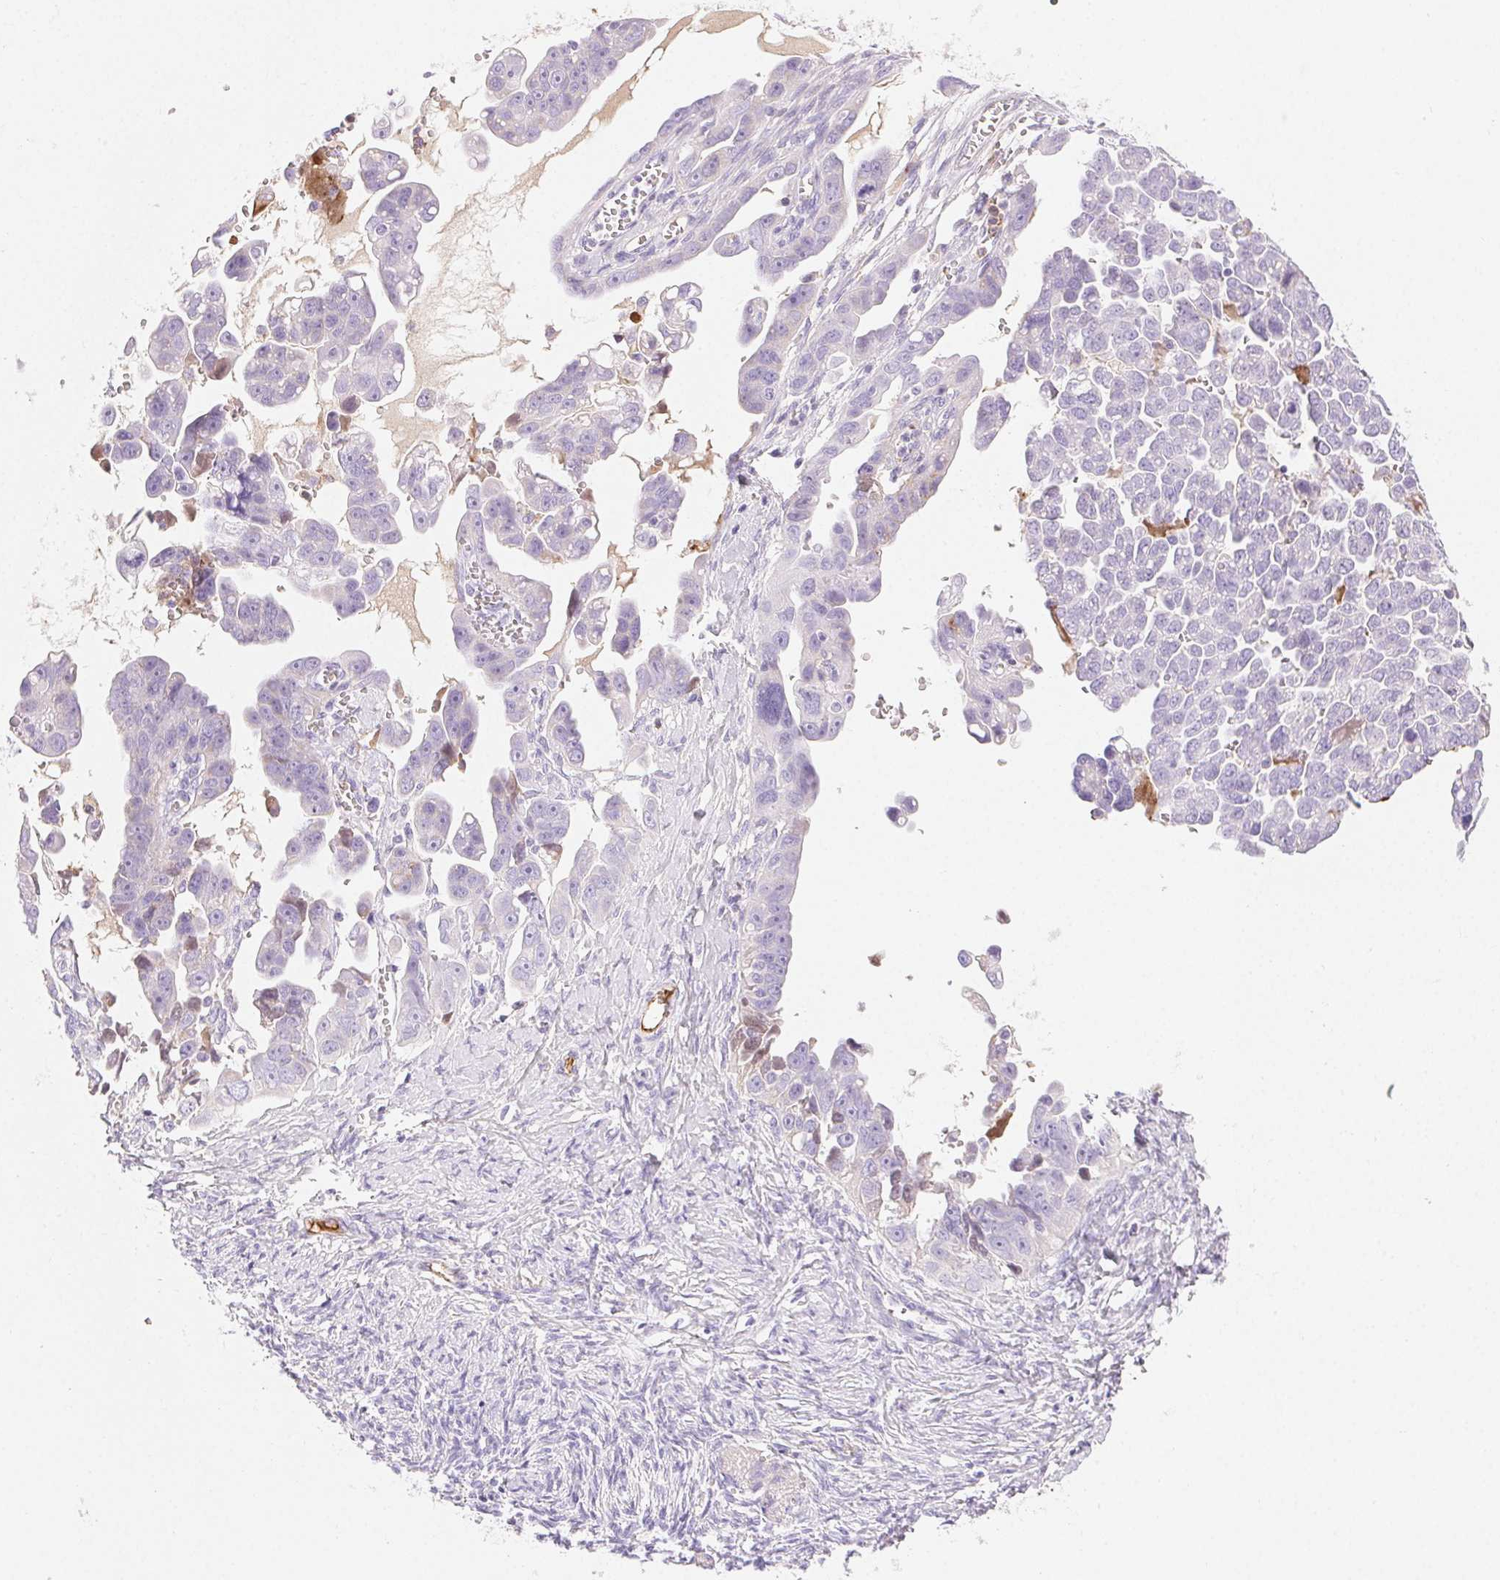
{"staining": {"intensity": "negative", "quantity": "none", "location": "none"}, "tissue": "ovarian cancer", "cell_type": "Tumor cells", "image_type": "cancer", "snomed": [{"axis": "morphology", "description": "Cystadenocarcinoma, serous, NOS"}, {"axis": "topography", "description": "Ovary"}], "caption": "The micrograph reveals no staining of tumor cells in serous cystadenocarcinoma (ovarian). (Stains: DAB (3,3'-diaminobenzidine) IHC with hematoxylin counter stain, Microscopy: brightfield microscopy at high magnification).", "gene": "FGA", "patient": {"sex": "female", "age": 59}}